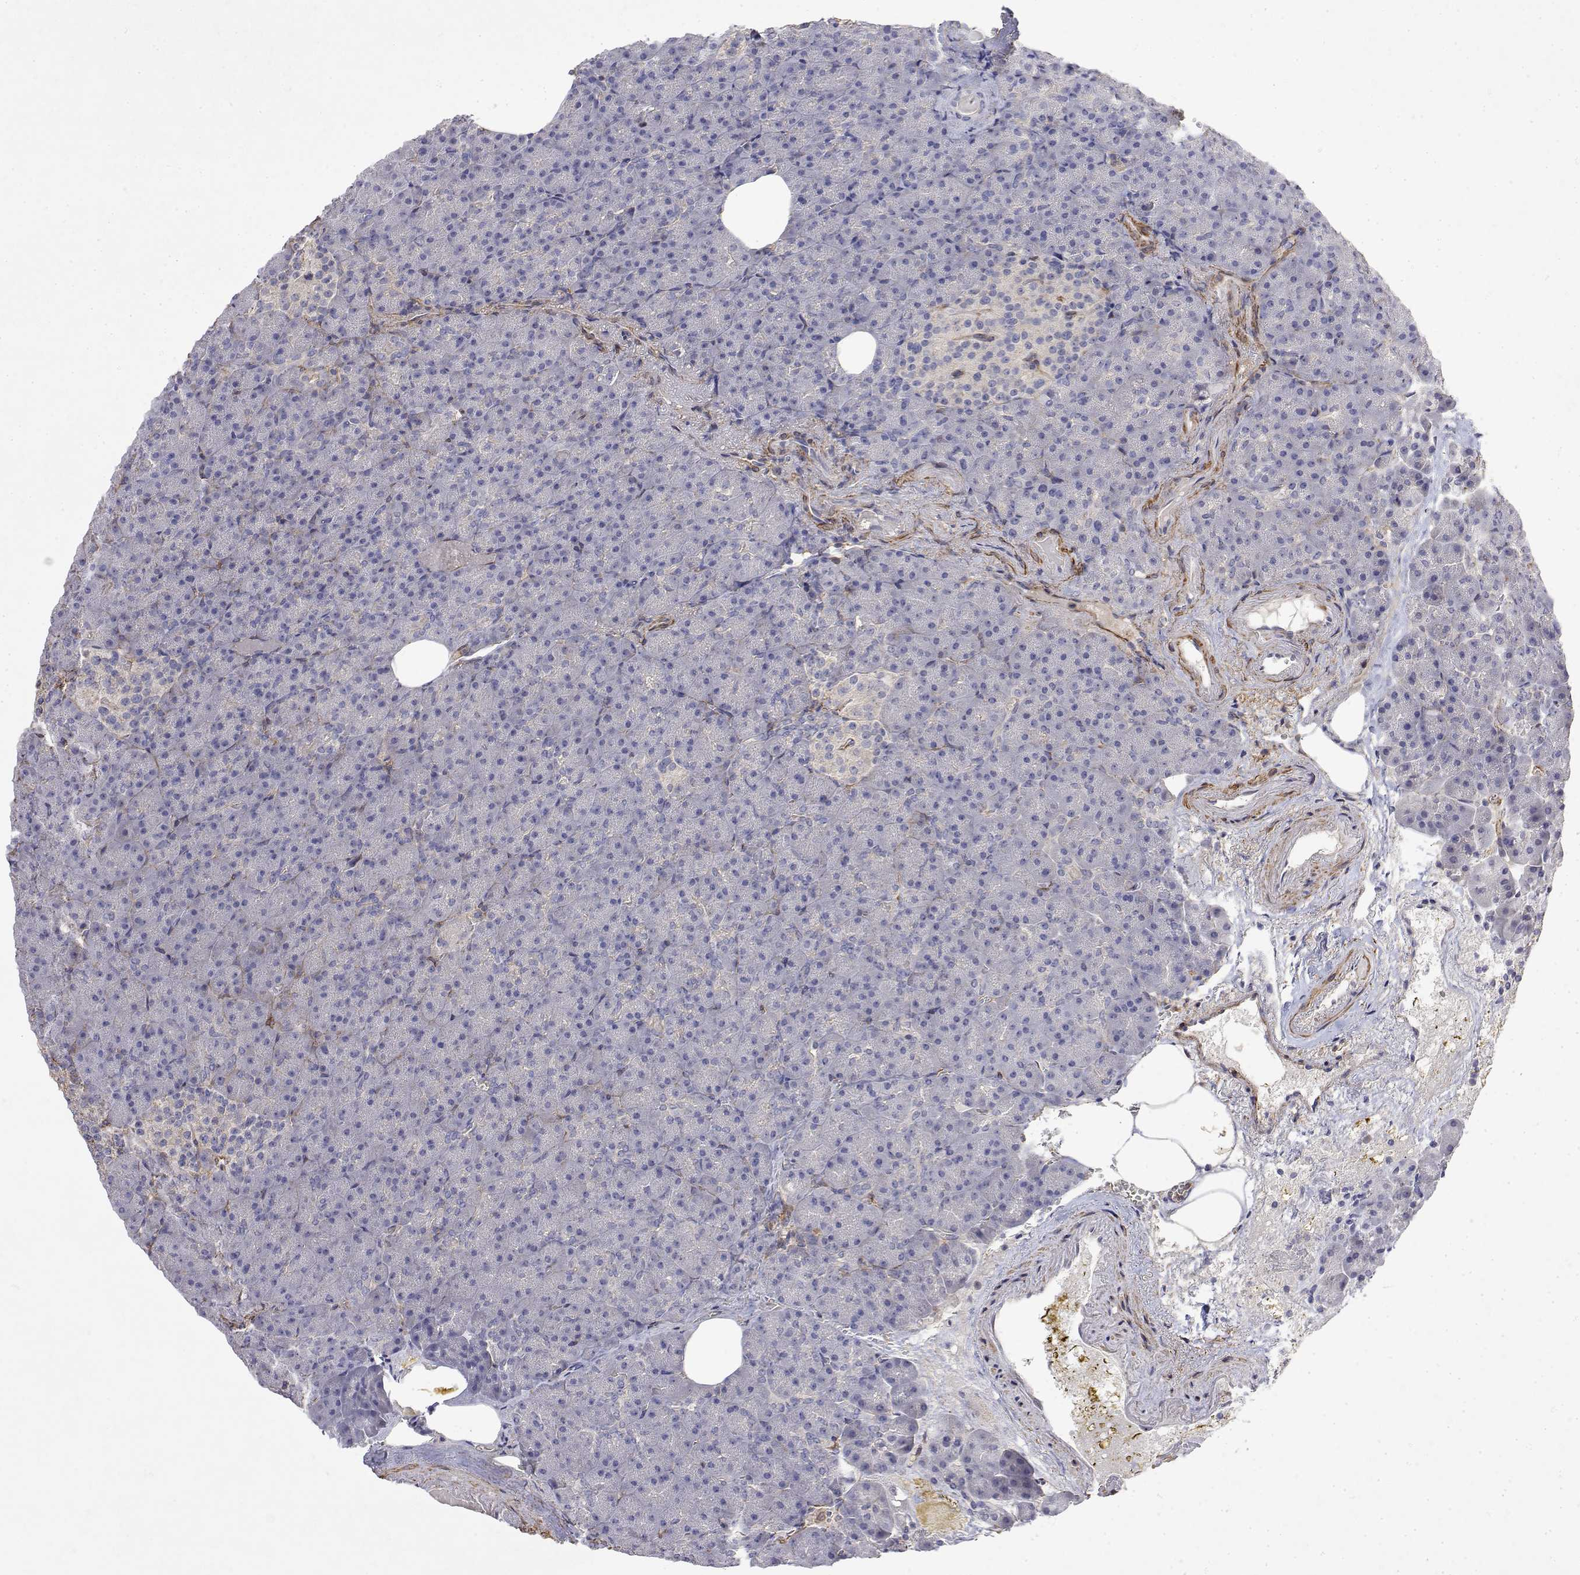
{"staining": {"intensity": "negative", "quantity": "none", "location": "none"}, "tissue": "pancreas", "cell_type": "Exocrine glandular cells", "image_type": "normal", "snomed": [{"axis": "morphology", "description": "Normal tissue, NOS"}, {"axis": "topography", "description": "Pancreas"}], "caption": "An image of pancreas stained for a protein reveals no brown staining in exocrine glandular cells. (DAB (3,3'-diaminobenzidine) IHC visualized using brightfield microscopy, high magnification).", "gene": "SOWAHD", "patient": {"sex": "female", "age": 74}}